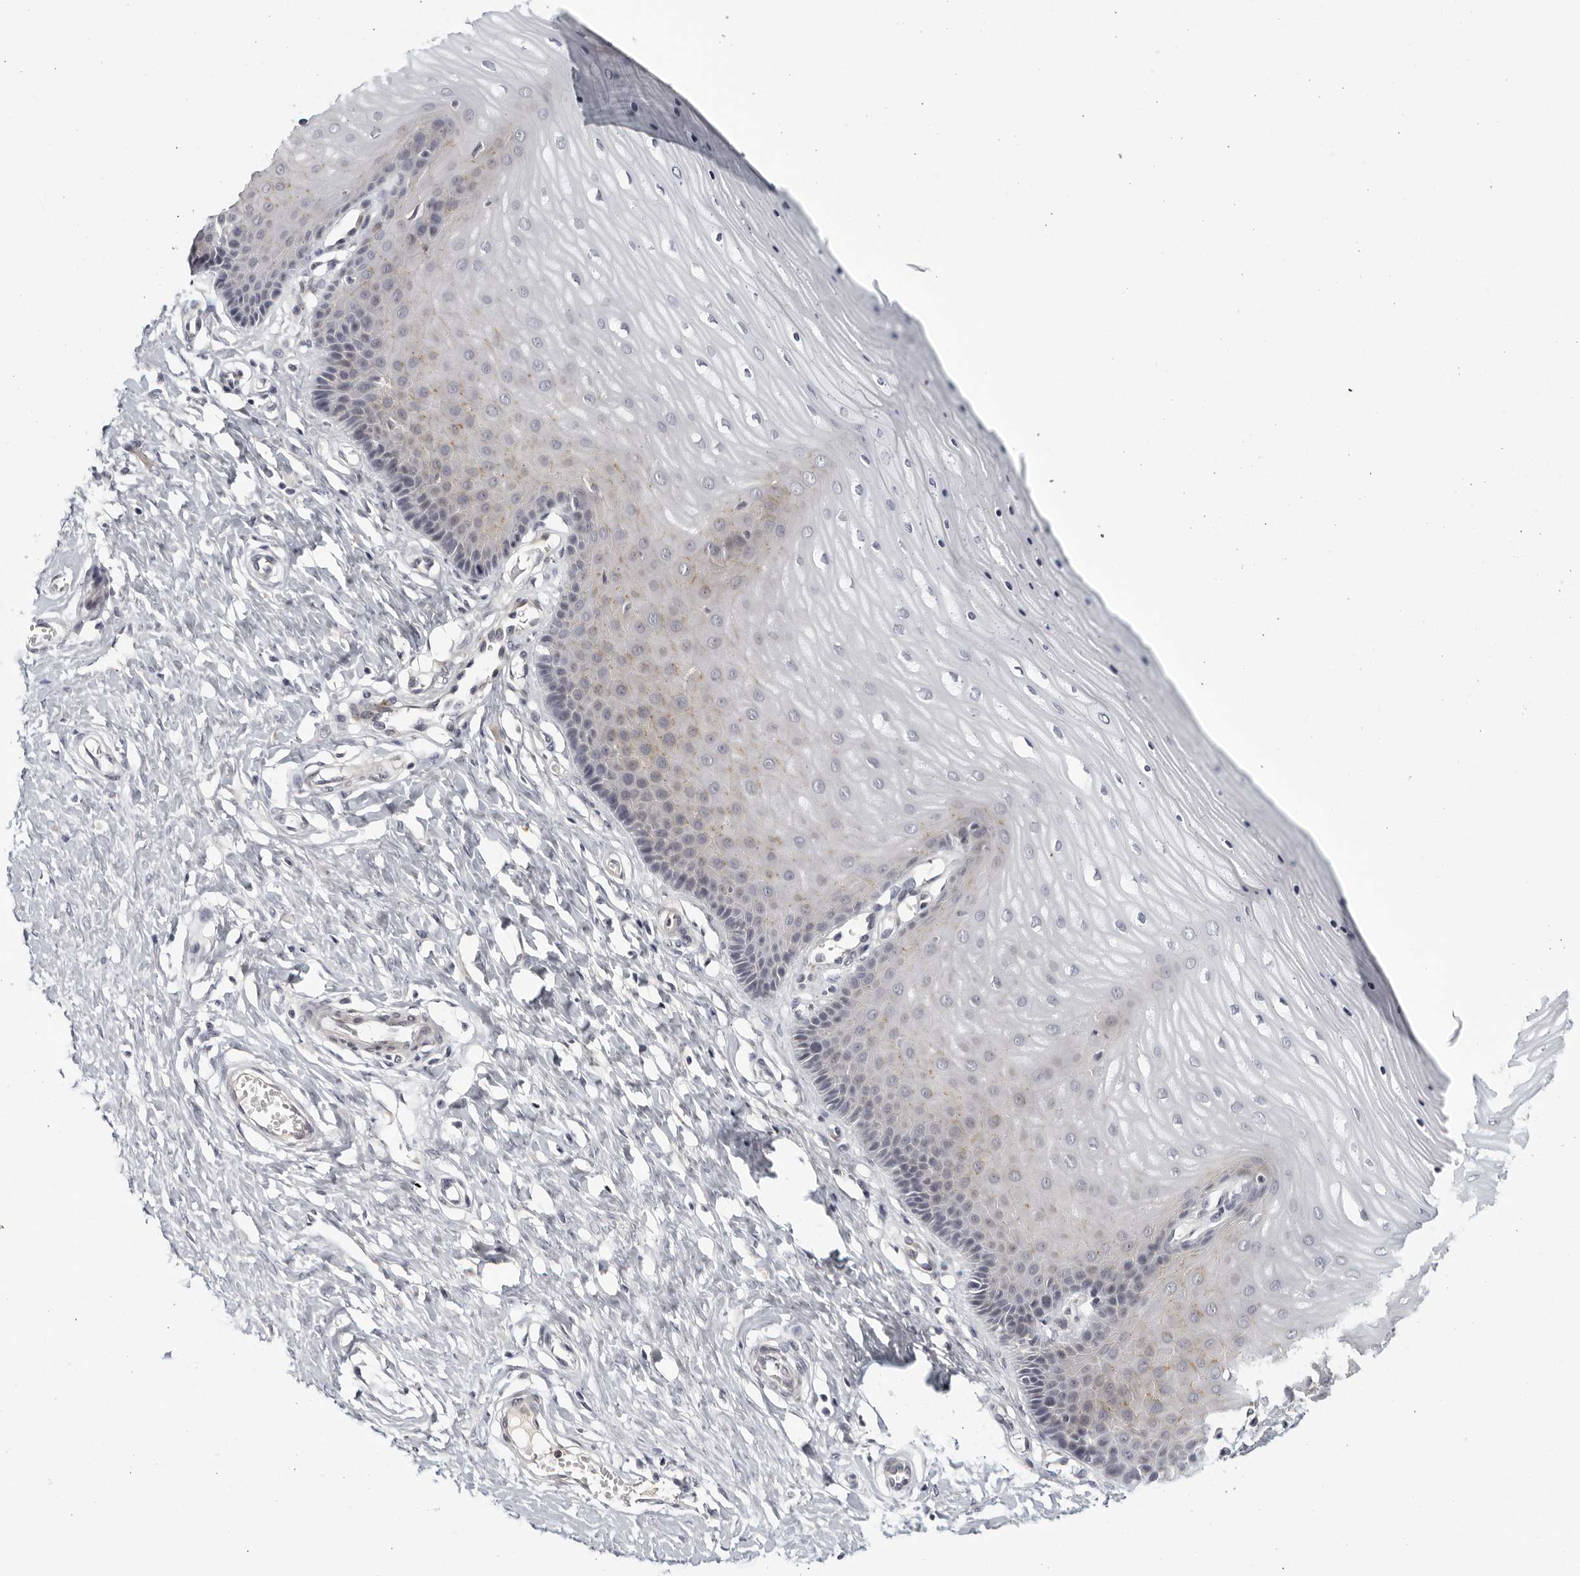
{"staining": {"intensity": "moderate", "quantity": "<25%", "location": "cytoplasmic/membranous"}, "tissue": "cervix", "cell_type": "Glandular cells", "image_type": "normal", "snomed": [{"axis": "morphology", "description": "Normal tissue, NOS"}, {"axis": "topography", "description": "Cervix"}], "caption": "Immunohistochemical staining of normal cervix reveals moderate cytoplasmic/membranous protein expression in about <25% of glandular cells. Nuclei are stained in blue.", "gene": "STRADB", "patient": {"sex": "female", "age": 55}}